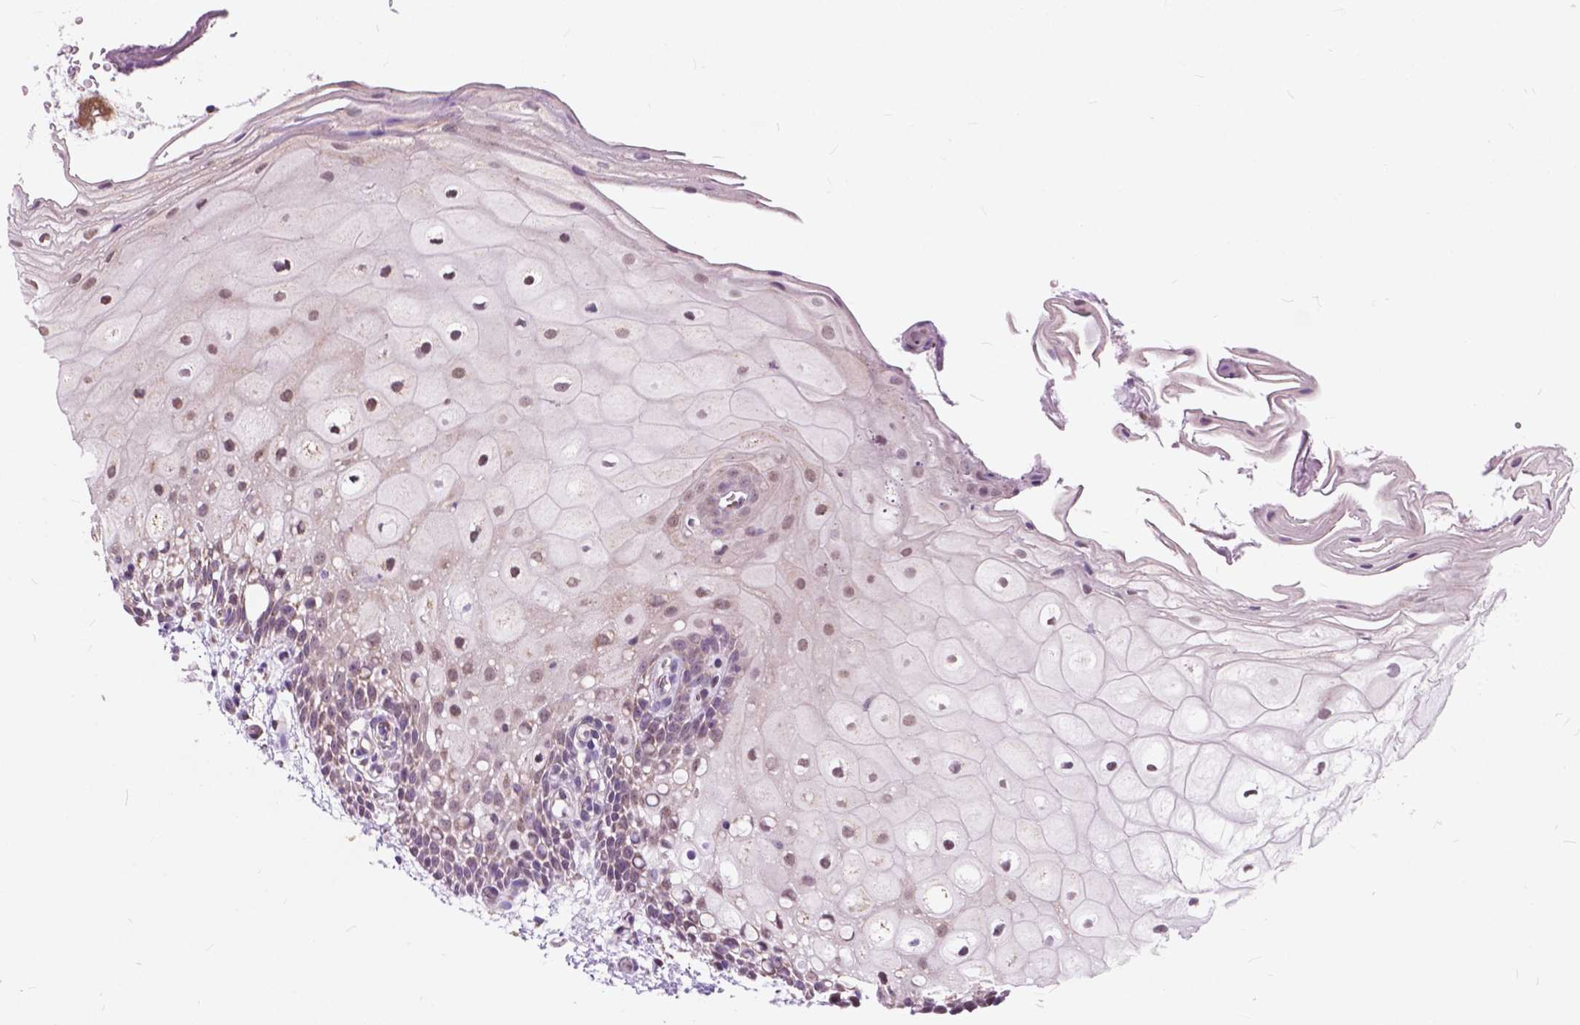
{"staining": {"intensity": "moderate", "quantity": ">75%", "location": "nuclear"}, "tissue": "oral mucosa", "cell_type": "Squamous epithelial cells", "image_type": "normal", "snomed": [{"axis": "morphology", "description": "Normal tissue, NOS"}, {"axis": "morphology", "description": "Squamous cell carcinoma, NOS"}, {"axis": "topography", "description": "Oral tissue"}, {"axis": "topography", "description": "Head-Neck"}], "caption": "High-magnification brightfield microscopy of benign oral mucosa stained with DAB (brown) and counterstained with hematoxylin (blue). squamous epithelial cells exhibit moderate nuclear positivity is seen in approximately>75% of cells. (DAB (3,3'-diaminobenzidine) IHC, brown staining for protein, blue staining for nuclei).", "gene": "SCOC", "patient": {"sex": "male", "age": 69}}